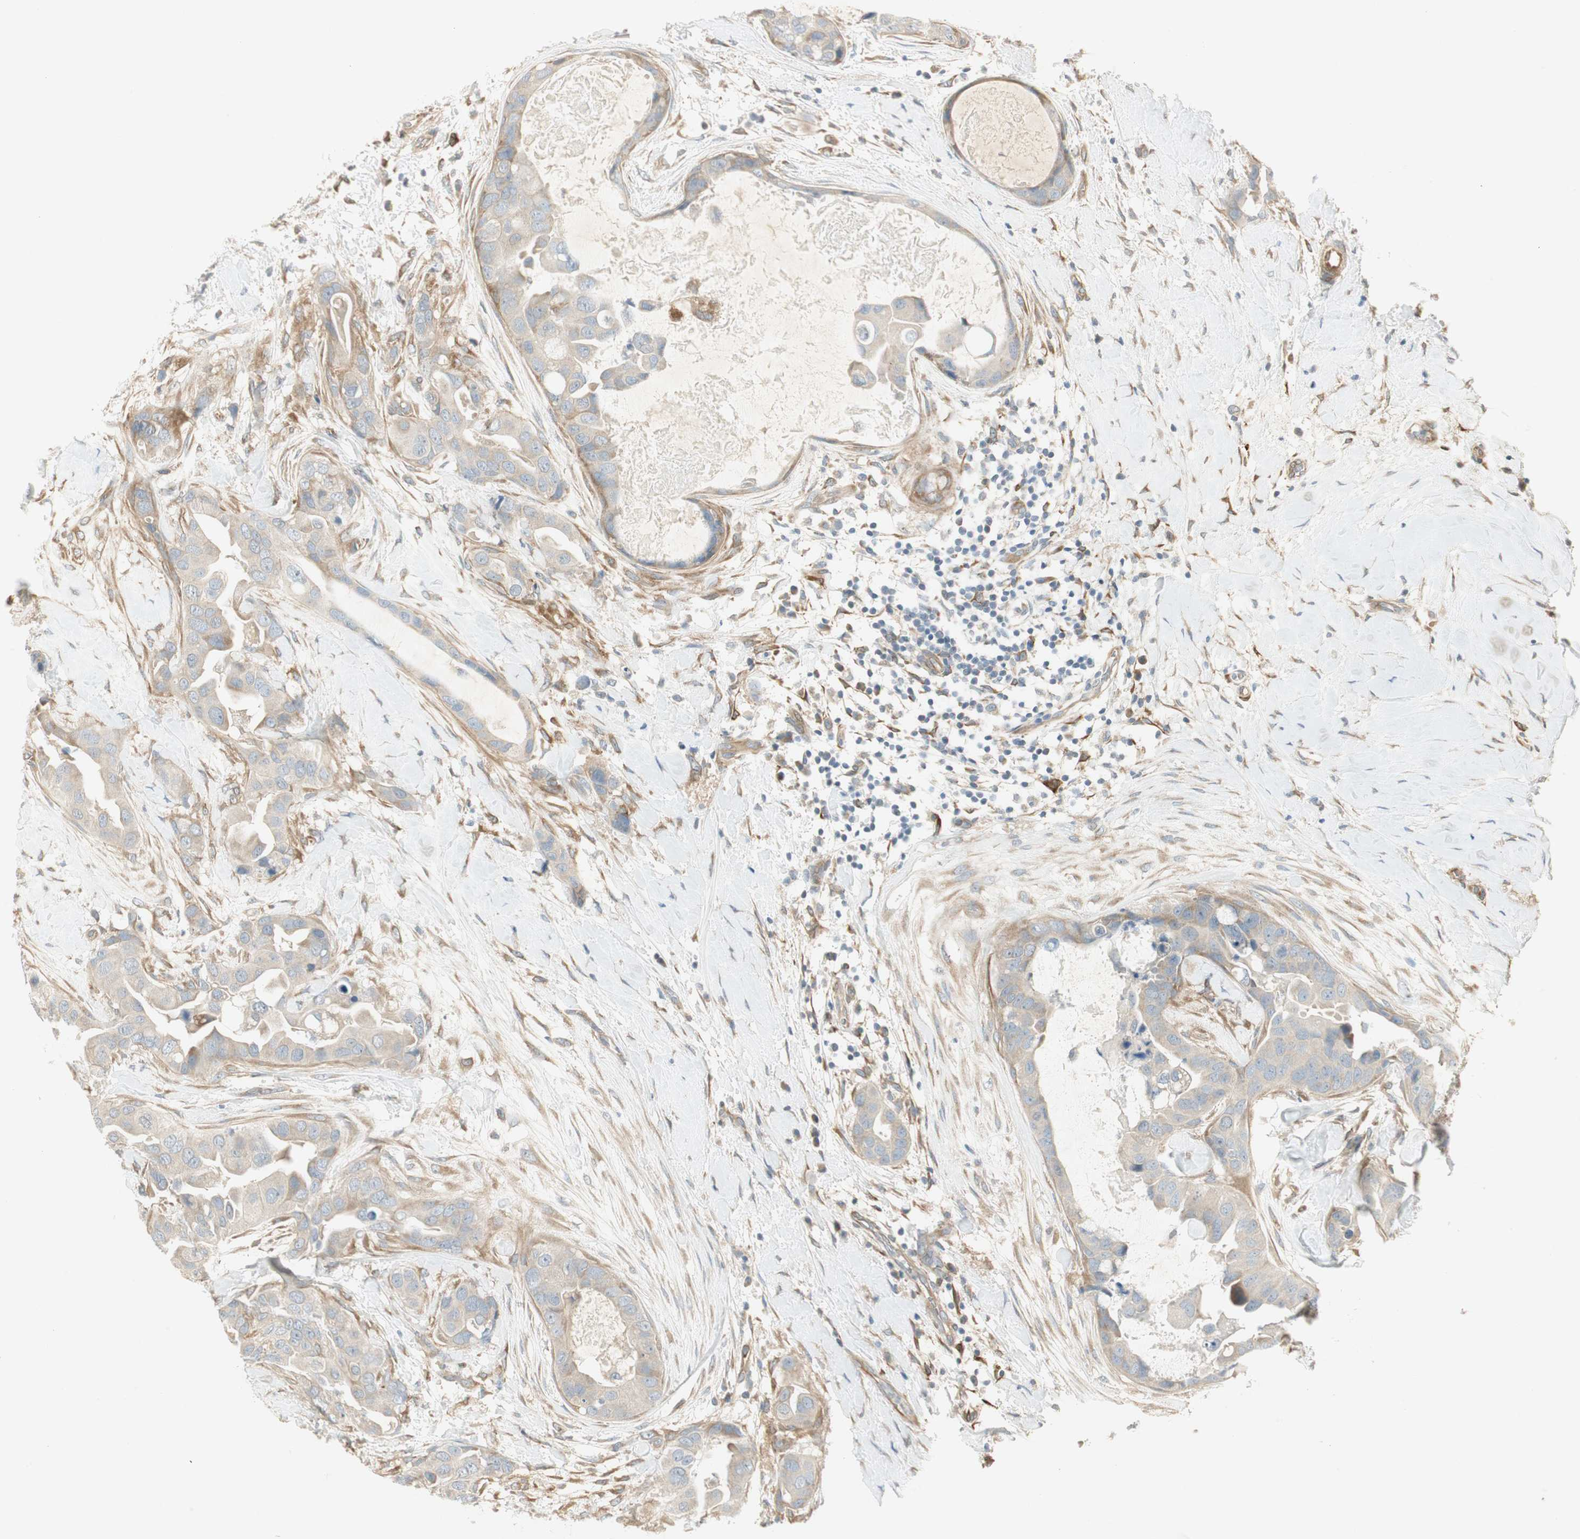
{"staining": {"intensity": "weak", "quantity": "25%-75%", "location": "cytoplasmic/membranous"}, "tissue": "breast cancer", "cell_type": "Tumor cells", "image_type": "cancer", "snomed": [{"axis": "morphology", "description": "Duct carcinoma"}, {"axis": "topography", "description": "Breast"}], "caption": "The micrograph exhibits a brown stain indicating the presence of a protein in the cytoplasmic/membranous of tumor cells in breast cancer (invasive ductal carcinoma).", "gene": "STON1-GTF2A1L", "patient": {"sex": "female", "age": 40}}